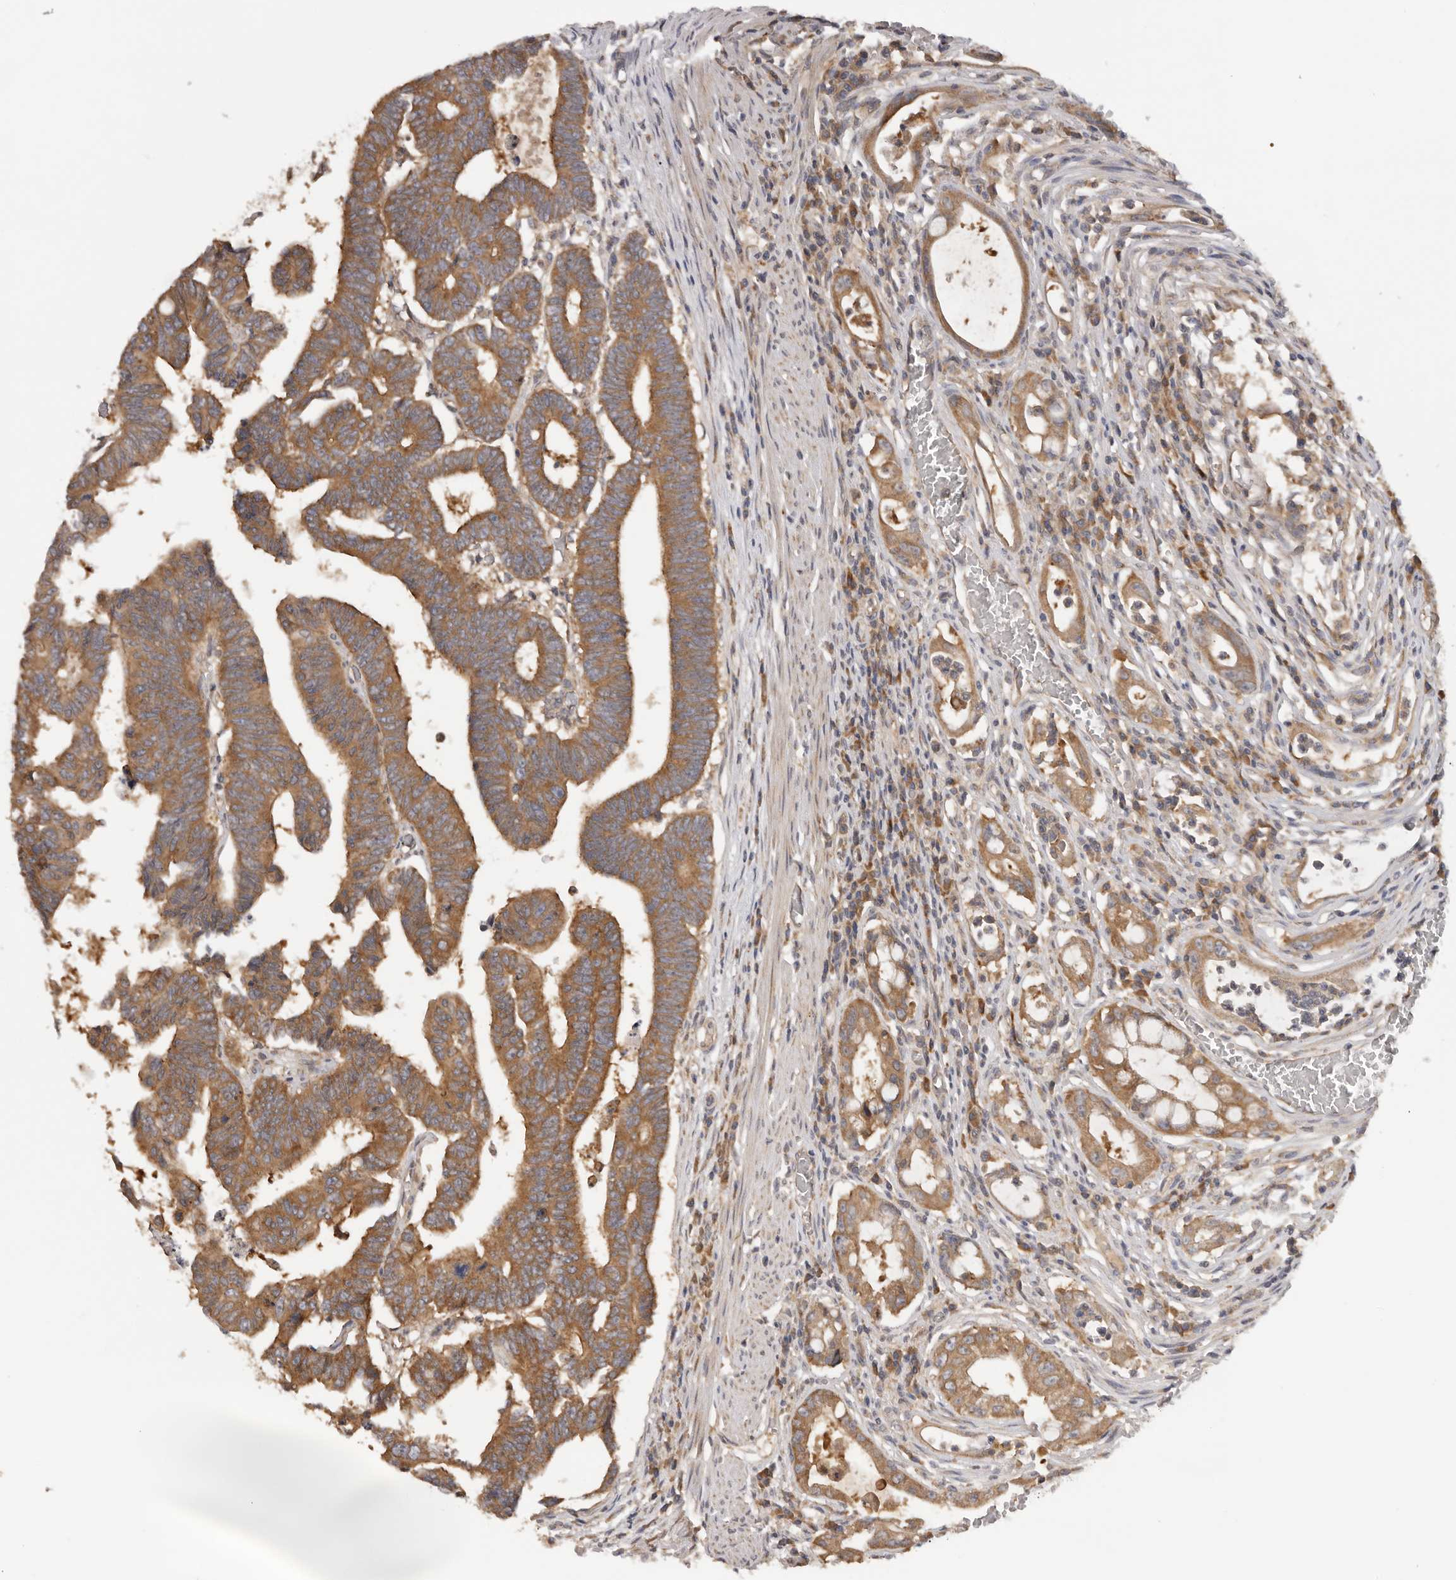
{"staining": {"intensity": "strong", "quantity": ">75%", "location": "cytoplasmic/membranous"}, "tissue": "colorectal cancer", "cell_type": "Tumor cells", "image_type": "cancer", "snomed": [{"axis": "morphology", "description": "Adenocarcinoma, NOS"}, {"axis": "topography", "description": "Rectum"}], "caption": "Immunohistochemical staining of colorectal cancer demonstrates high levels of strong cytoplasmic/membranous protein staining in approximately >75% of tumor cells. (Stains: DAB (3,3'-diaminobenzidine) in brown, nuclei in blue, Microscopy: brightfield microscopy at high magnification).", "gene": "PPP1R42", "patient": {"sex": "female", "age": 65}}